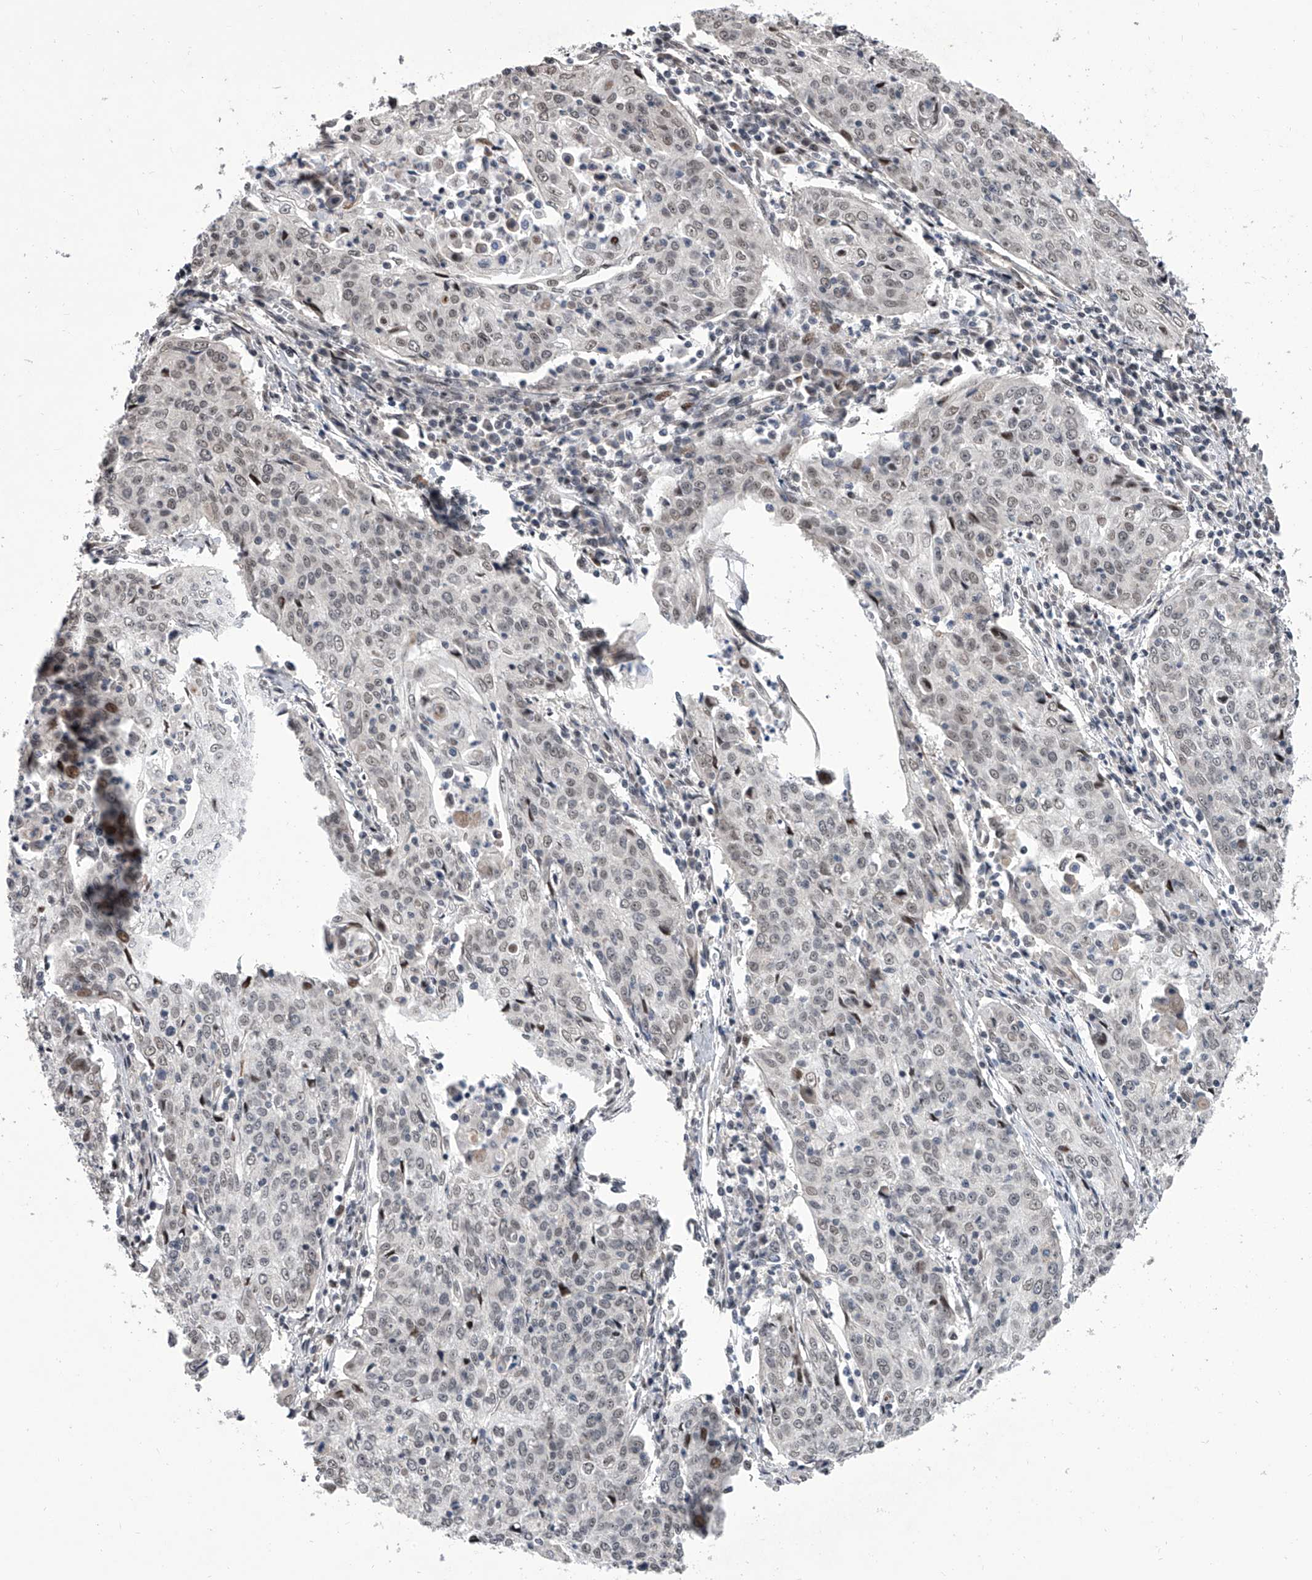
{"staining": {"intensity": "weak", "quantity": "<25%", "location": "nuclear"}, "tissue": "cervical cancer", "cell_type": "Tumor cells", "image_type": "cancer", "snomed": [{"axis": "morphology", "description": "Squamous cell carcinoma, NOS"}, {"axis": "topography", "description": "Cervix"}], "caption": "Image shows no protein positivity in tumor cells of cervical cancer (squamous cell carcinoma) tissue.", "gene": "ZNF426", "patient": {"sex": "female", "age": 48}}